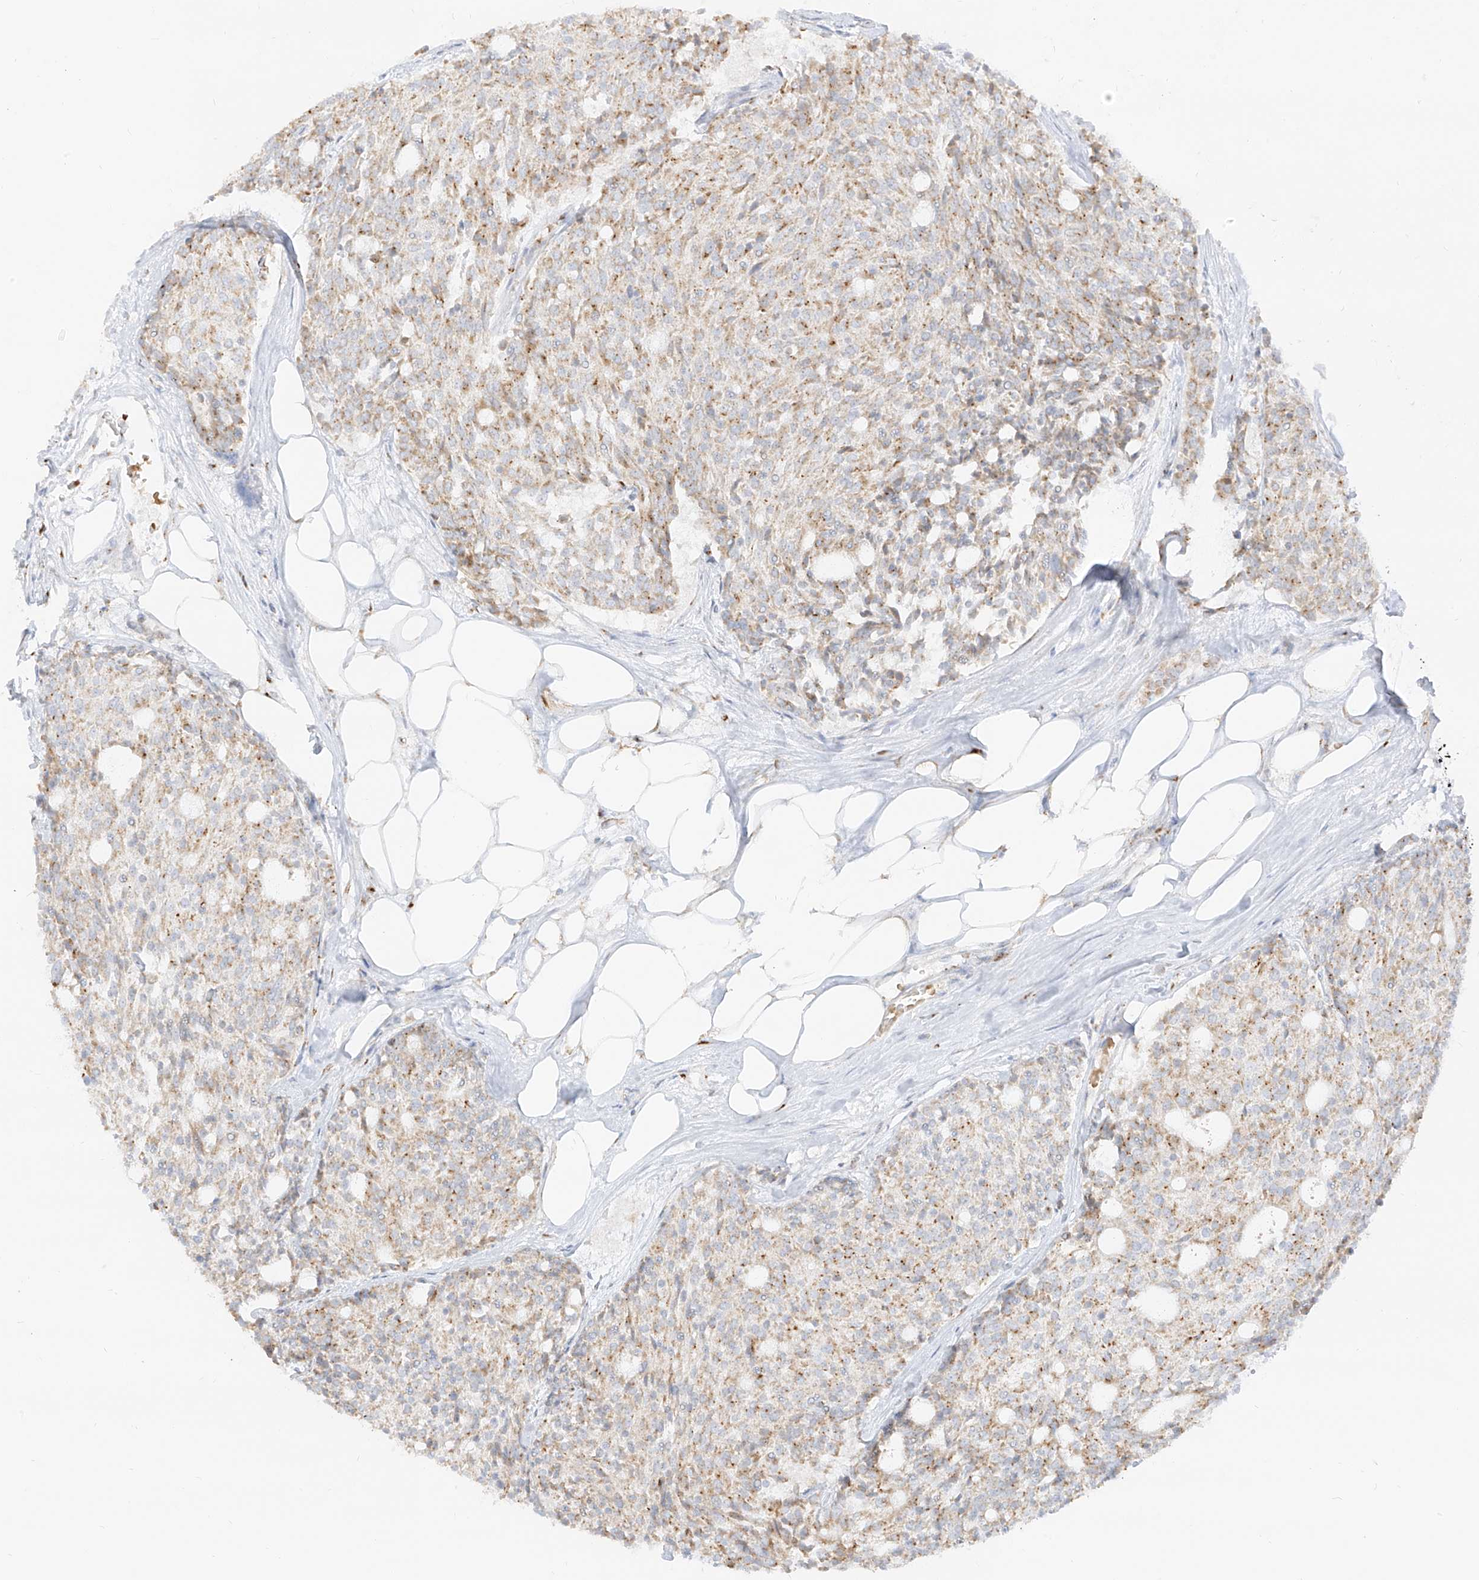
{"staining": {"intensity": "weak", "quantity": ">75%", "location": "cytoplasmic/membranous"}, "tissue": "carcinoid", "cell_type": "Tumor cells", "image_type": "cancer", "snomed": [{"axis": "morphology", "description": "Carcinoid, malignant, NOS"}, {"axis": "topography", "description": "Pancreas"}], "caption": "Carcinoid (malignant) stained with DAB immunohistochemistry demonstrates low levels of weak cytoplasmic/membranous expression in approximately >75% of tumor cells. (IHC, brightfield microscopy, high magnification).", "gene": "TMEM87B", "patient": {"sex": "female", "age": 54}}